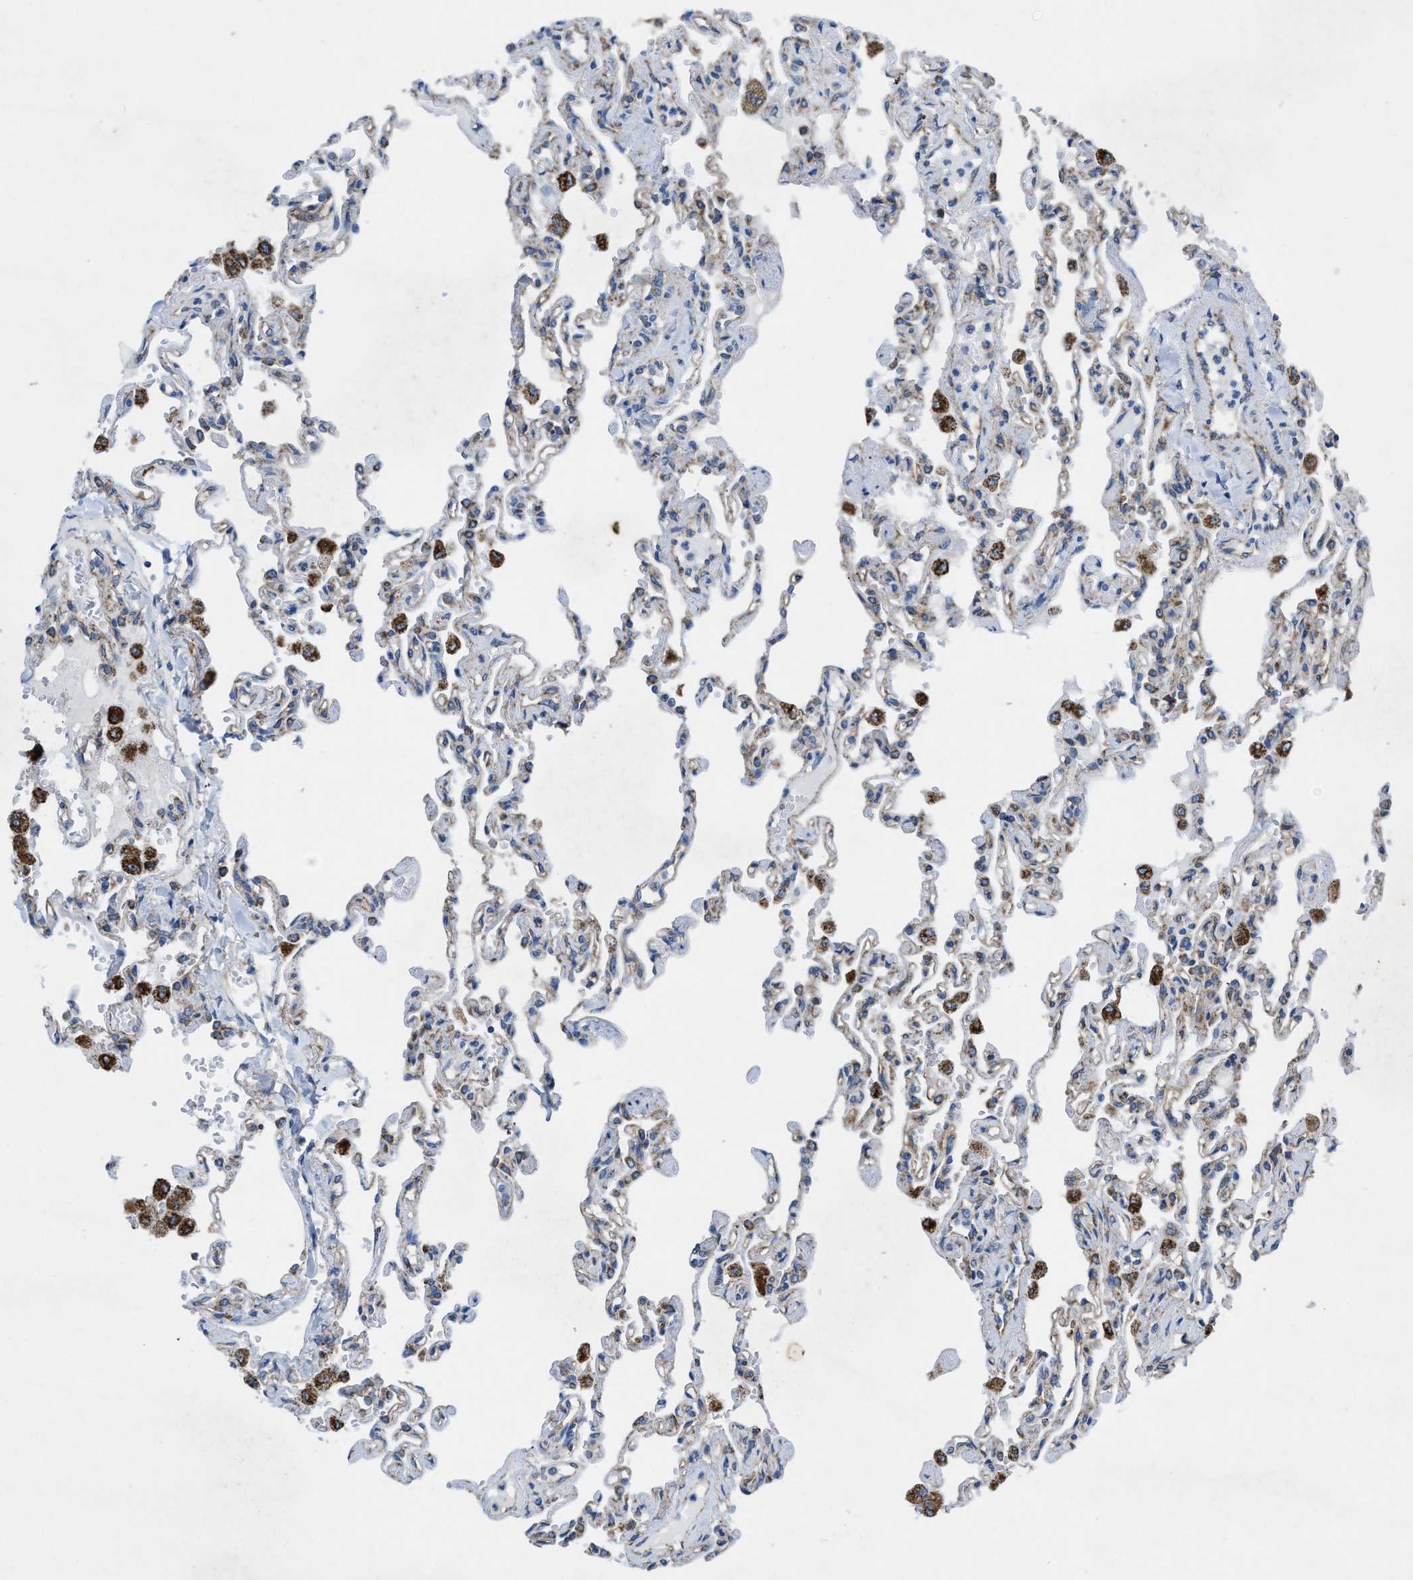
{"staining": {"intensity": "moderate", "quantity": "<25%", "location": "cytoplasmic/membranous"}, "tissue": "lung", "cell_type": "Alveolar cells", "image_type": "normal", "snomed": [{"axis": "morphology", "description": "Normal tissue, NOS"}, {"axis": "topography", "description": "Lung"}], "caption": "IHC of normal lung demonstrates low levels of moderate cytoplasmic/membranous expression in about <25% of alveolar cells.", "gene": "DOLPP1", "patient": {"sex": "male", "age": 21}}